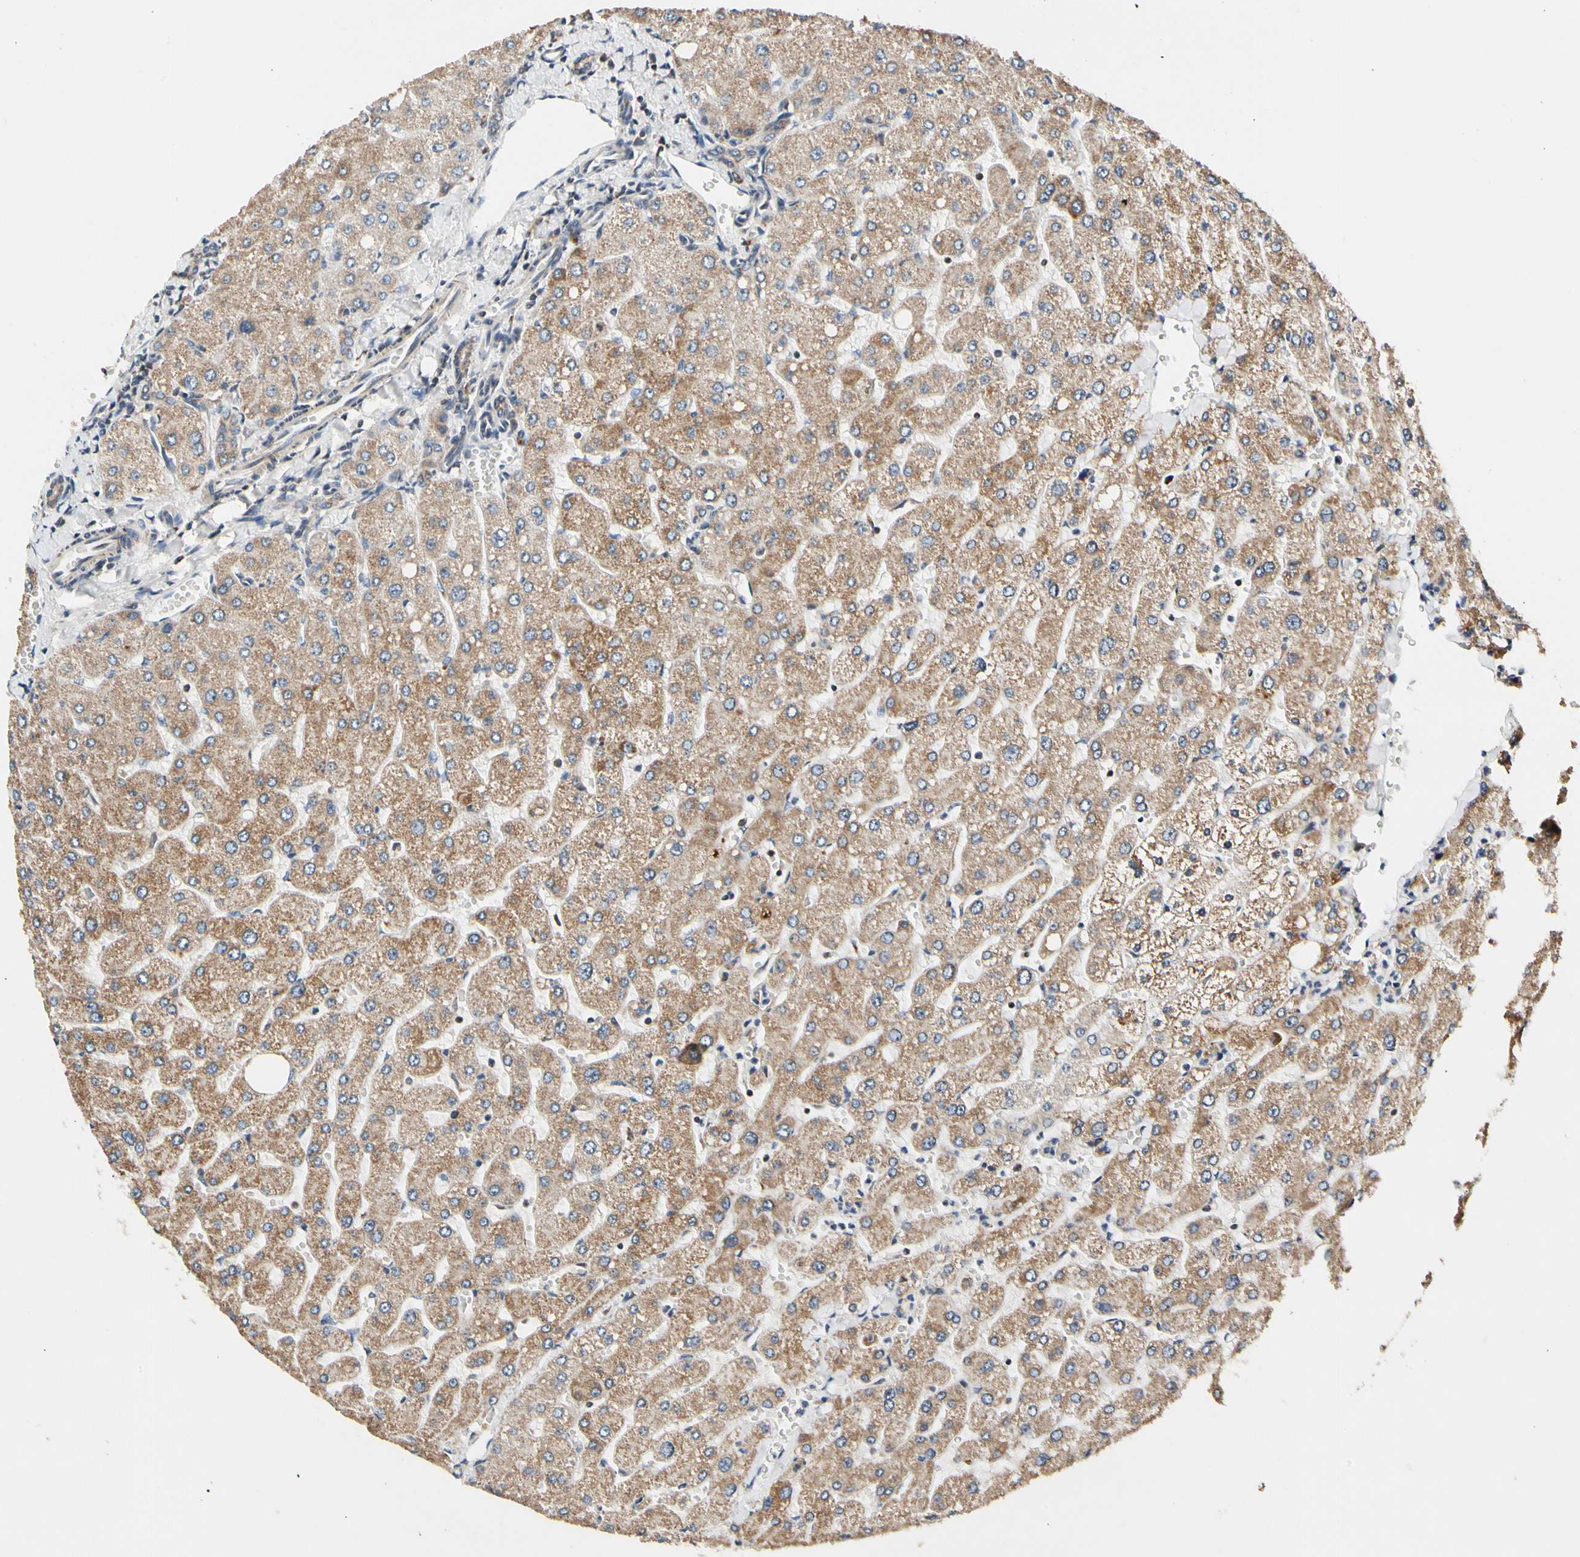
{"staining": {"intensity": "moderate", "quantity": ">75%", "location": "cytoplasmic/membranous"}, "tissue": "liver", "cell_type": "Cholangiocytes", "image_type": "normal", "snomed": [{"axis": "morphology", "description": "Normal tissue, NOS"}, {"axis": "topography", "description": "Liver"}], "caption": "The immunohistochemical stain labels moderate cytoplasmic/membranous expression in cholangiocytes of normal liver.", "gene": "KHDC4", "patient": {"sex": "male", "age": 55}}